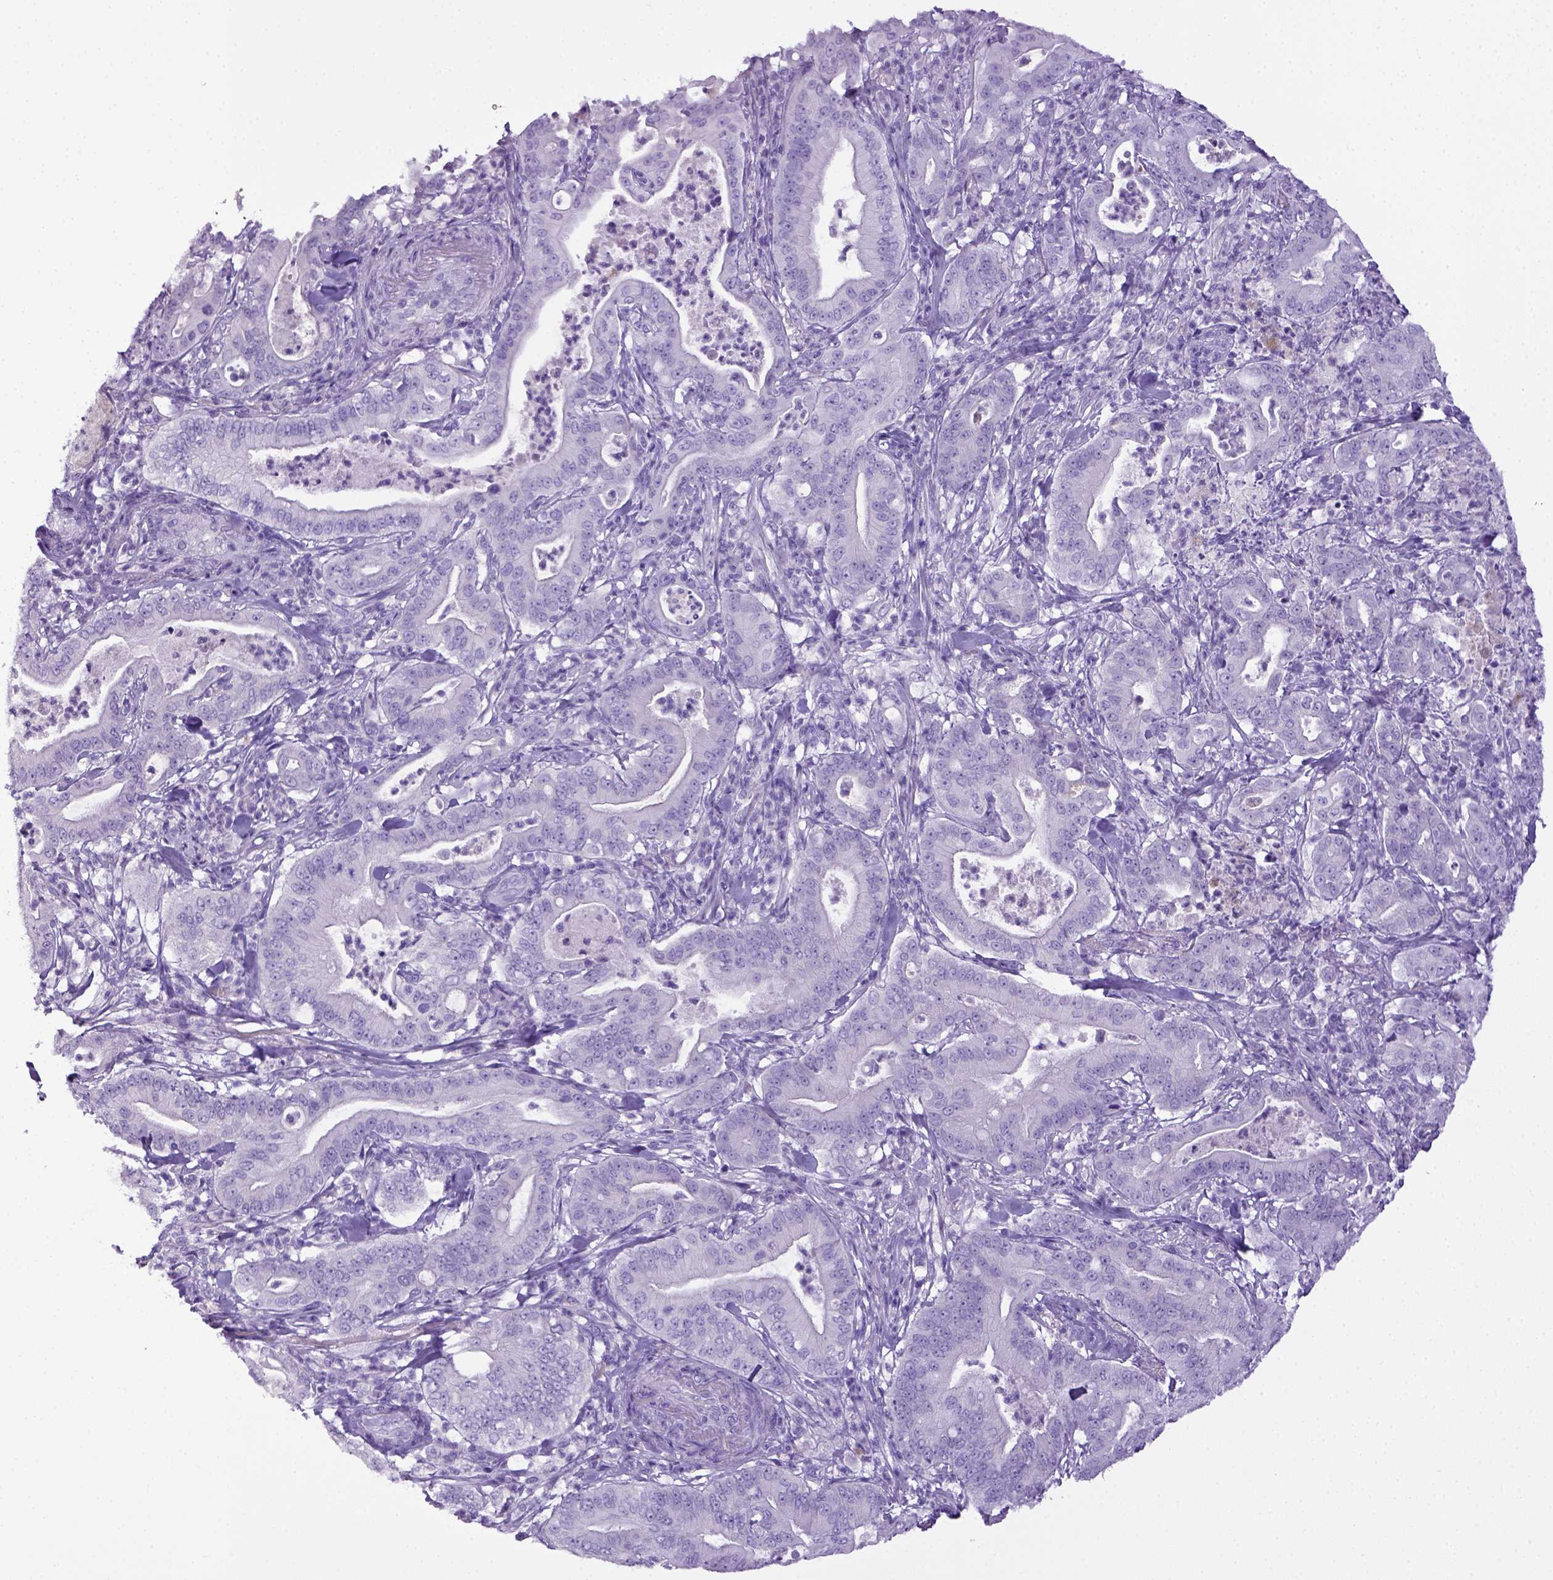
{"staining": {"intensity": "negative", "quantity": "none", "location": "none"}, "tissue": "pancreatic cancer", "cell_type": "Tumor cells", "image_type": "cancer", "snomed": [{"axis": "morphology", "description": "Adenocarcinoma, NOS"}, {"axis": "topography", "description": "Pancreas"}], "caption": "Tumor cells are negative for protein expression in human pancreatic cancer (adenocarcinoma).", "gene": "ITIH4", "patient": {"sex": "male", "age": 71}}